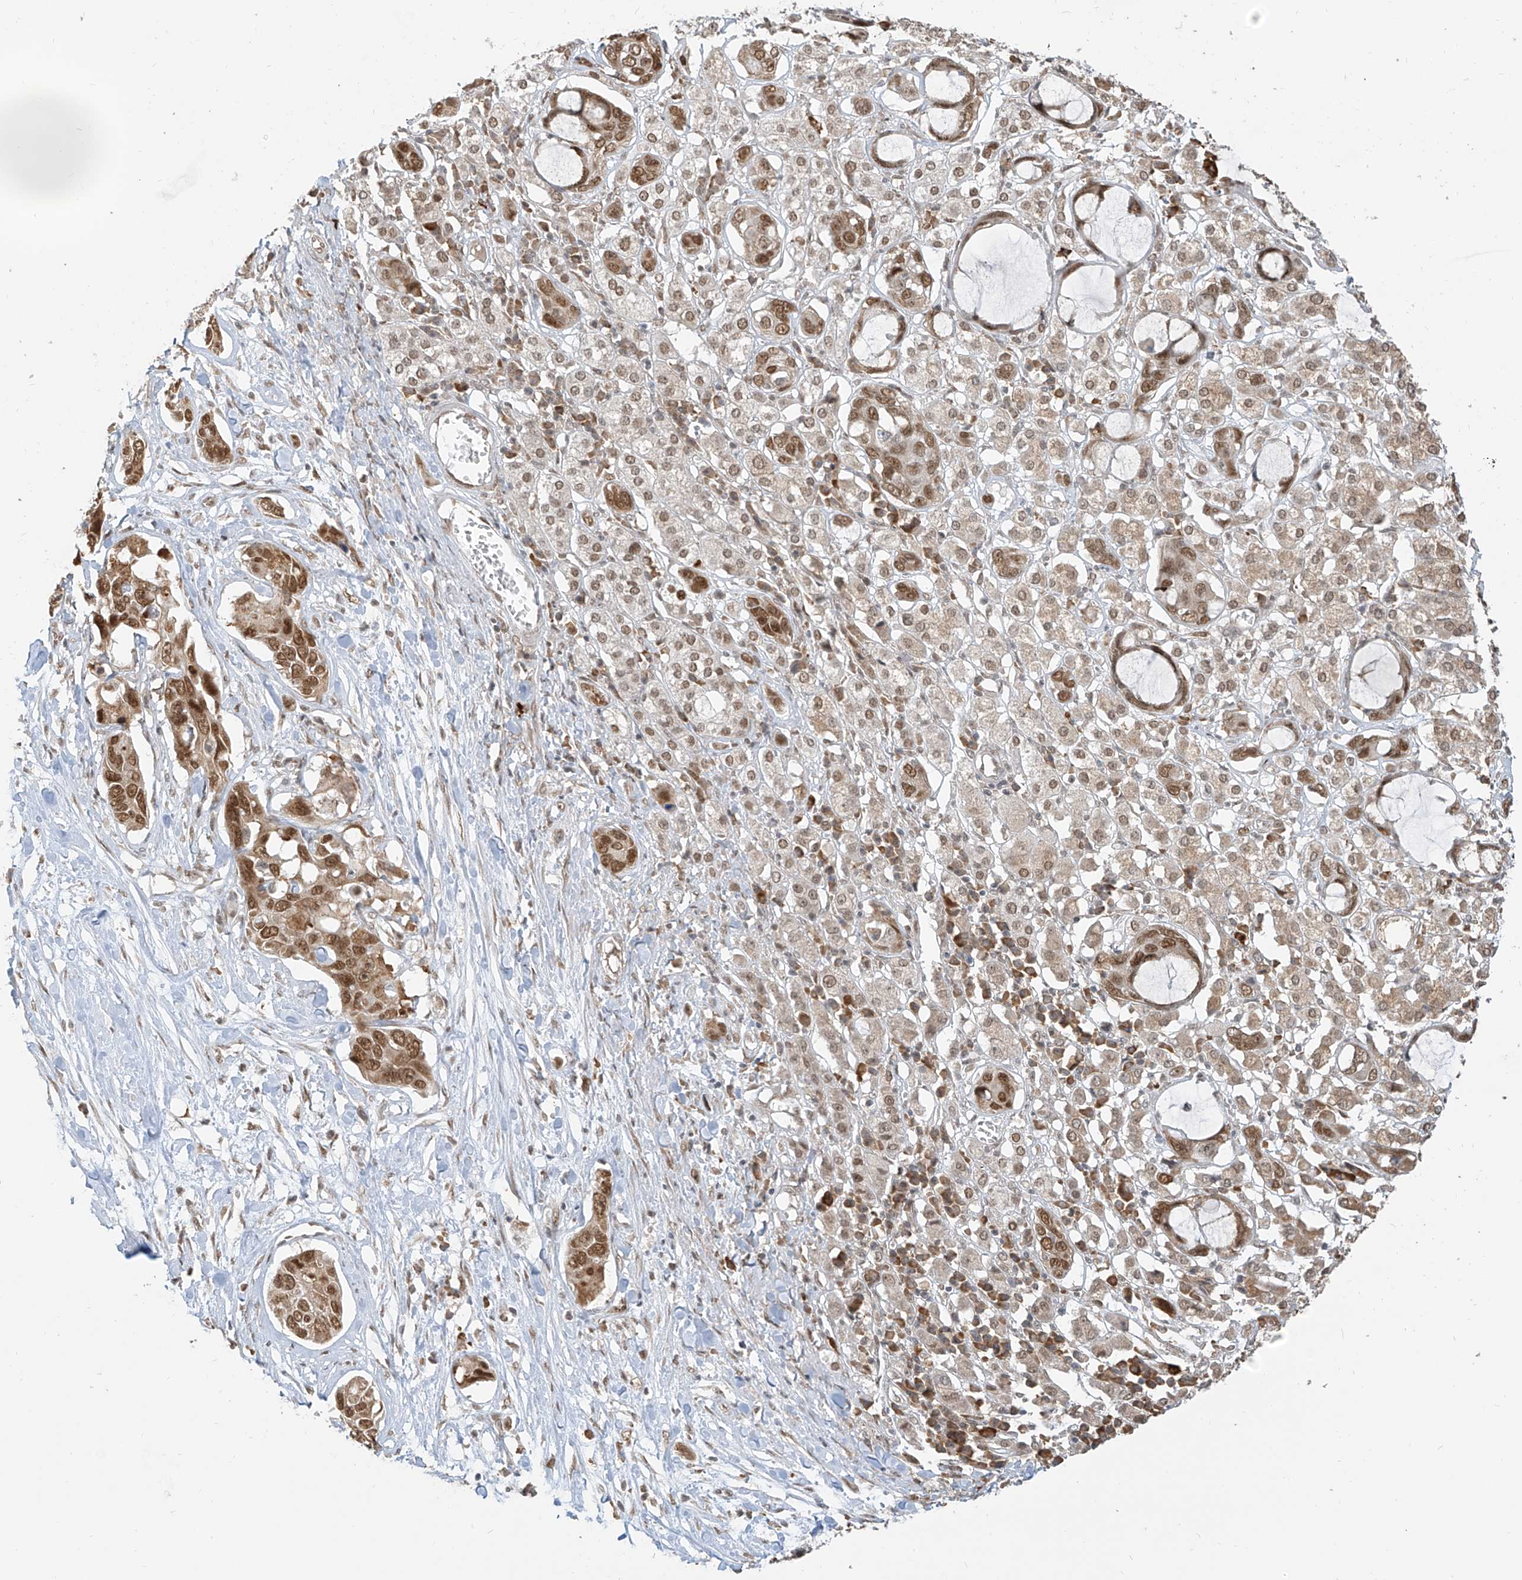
{"staining": {"intensity": "moderate", "quantity": ">75%", "location": "nuclear"}, "tissue": "pancreatic cancer", "cell_type": "Tumor cells", "image_type": "cancer", "snomed": [{"axis": "morphology", "description": "Adenocarcinoma, NOS"}, {"axis": "topography", "description": "Pancreas"}], "caption": "This histopathology image shows IHC staining of human pancreatic cancer, with medium moderate nuclear positivity in about >75% of tumor cells.", "gene": "ZMYM2", "patient": {"sex": "female", "age": 60}}